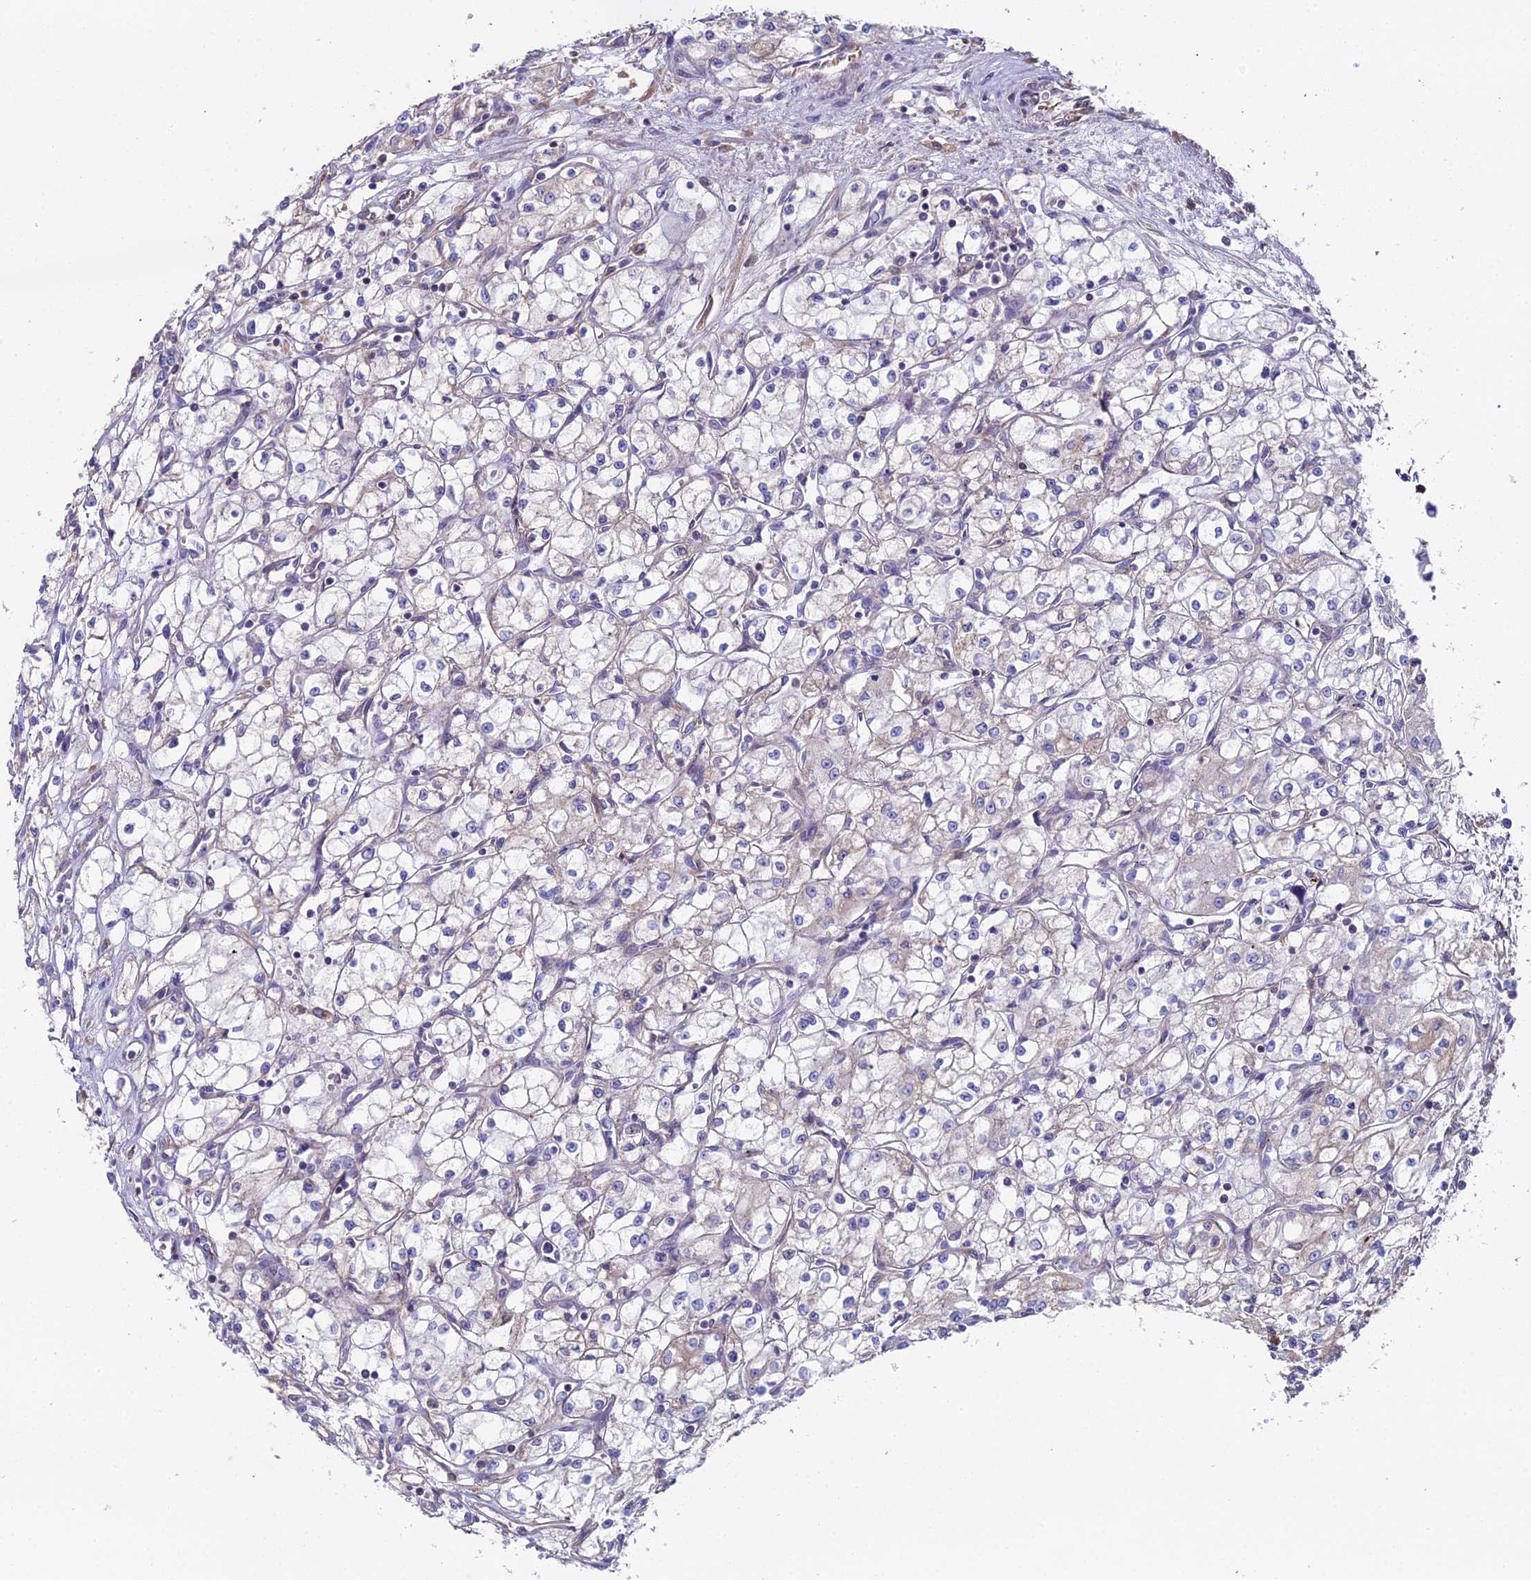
{"staining": {"intensity": "negative", "quantity": "none", "location": "none"}, "tissue": "renal cancer", "cell_type": "Tumor cells", "image_type": "cancer", "snomed": [{"axis": "morphology", "description": "Adenocarcinoma, NOS"}, {"axis": "topography", "description": "Kidney"}], "caption": "Renal adenocarcinoma stained for a protein using immunohistochemistry reveals no expression tumor cells.", "gene": "BEX4", "patient": {"sex": "male", "age": 59}}